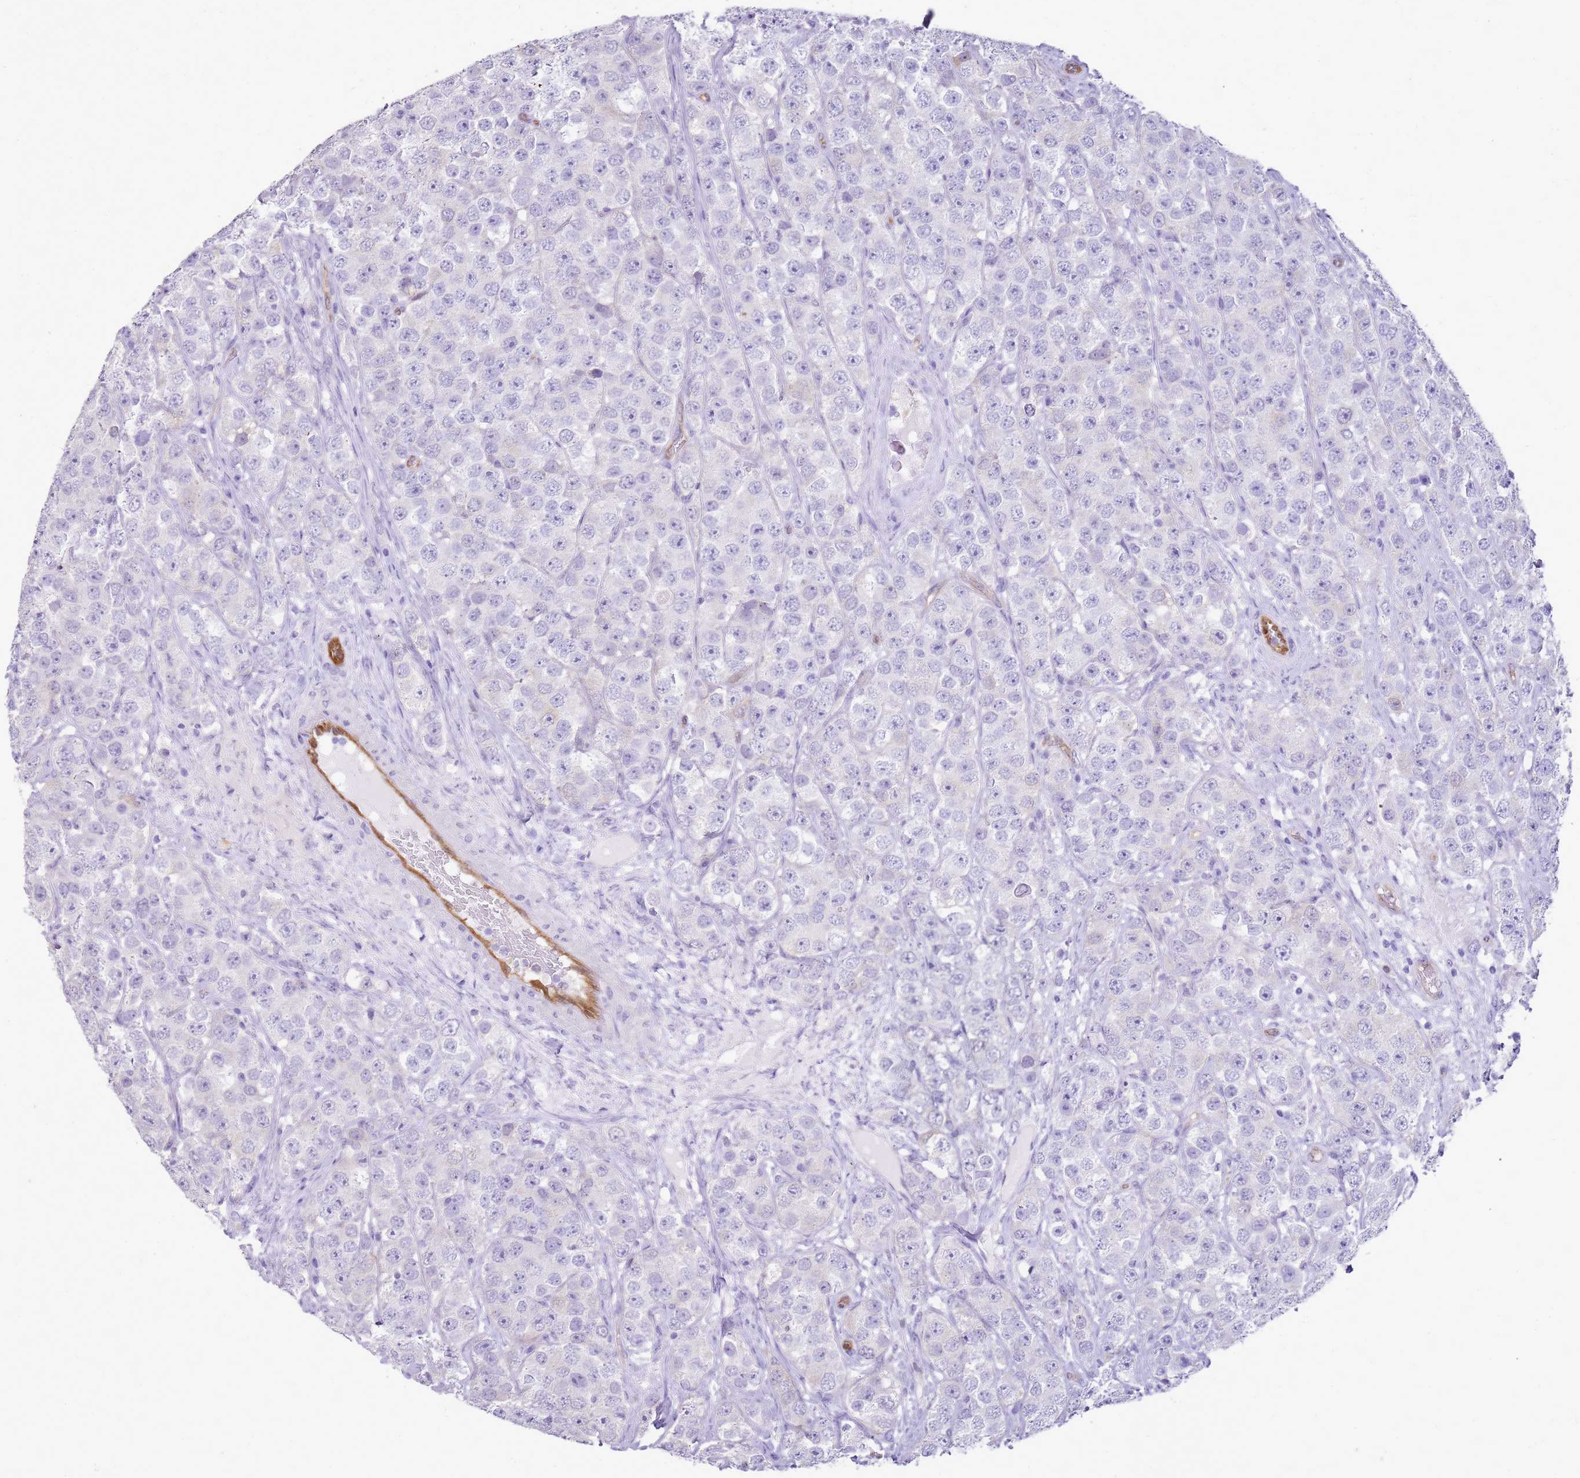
{"staining": {"intensity": "negative", "quantity": "none", "location": "none"}, "tissue": "testis cancer", "cell_type": "Tumor cells", "image_type": "cancer", "snomed": [{"axis": "morphology", "description": "Seminoma, NOS"}, {"axis": "topography", "description": "Testis"}], "caption": "High magnification brightfield microscopy of testis cancer stained with DAB (3,3'-diaminobenzidine) (brown) and counterstained with hematoxylin (blue): tumor cells show no significant positivity.", "gene": "SULT1E1", "patient": {"sex": "male", "age": 28}}